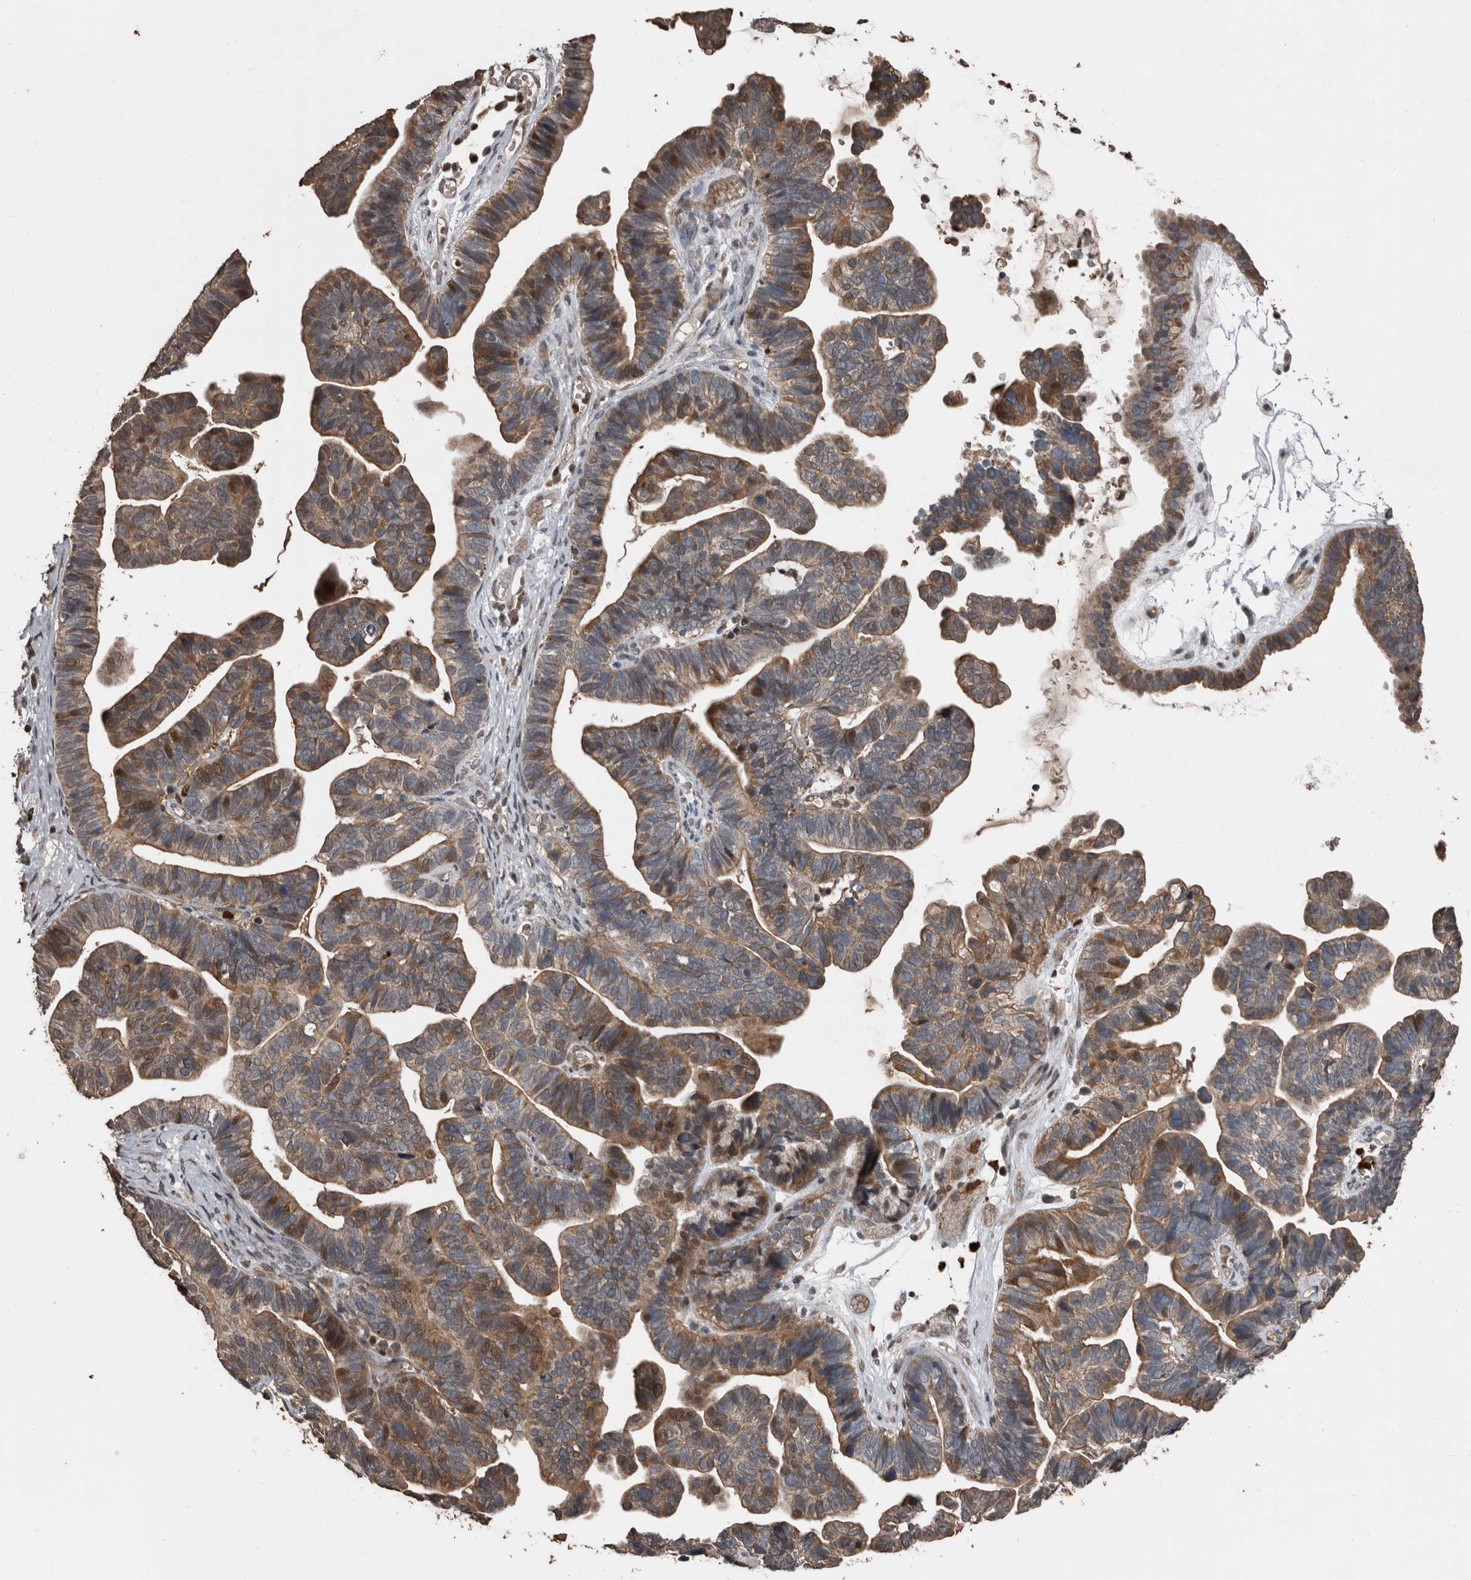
{"staining": {"intensity": "moderate", "quantity": ">75%", "location": "cytoplasmic/membranous"}, "tissue": "ovarian cancer", "cell_type": "Tumor cells", "image_type": "cancer", "snomed": [{"axis": "morphology", "description": "Cystadenocarcinoma, serous, NOS"}, {"axis": "topography", "description": "Ovary"}], "caption": "IHC of human ovarian serous cystadenocarcinoma shows medium levels of moderate cytoplasmic/membranous staining in about >75% of tumor cells.", "gene": "FSBP", "patient": {"sex": "female", "age": 56}}